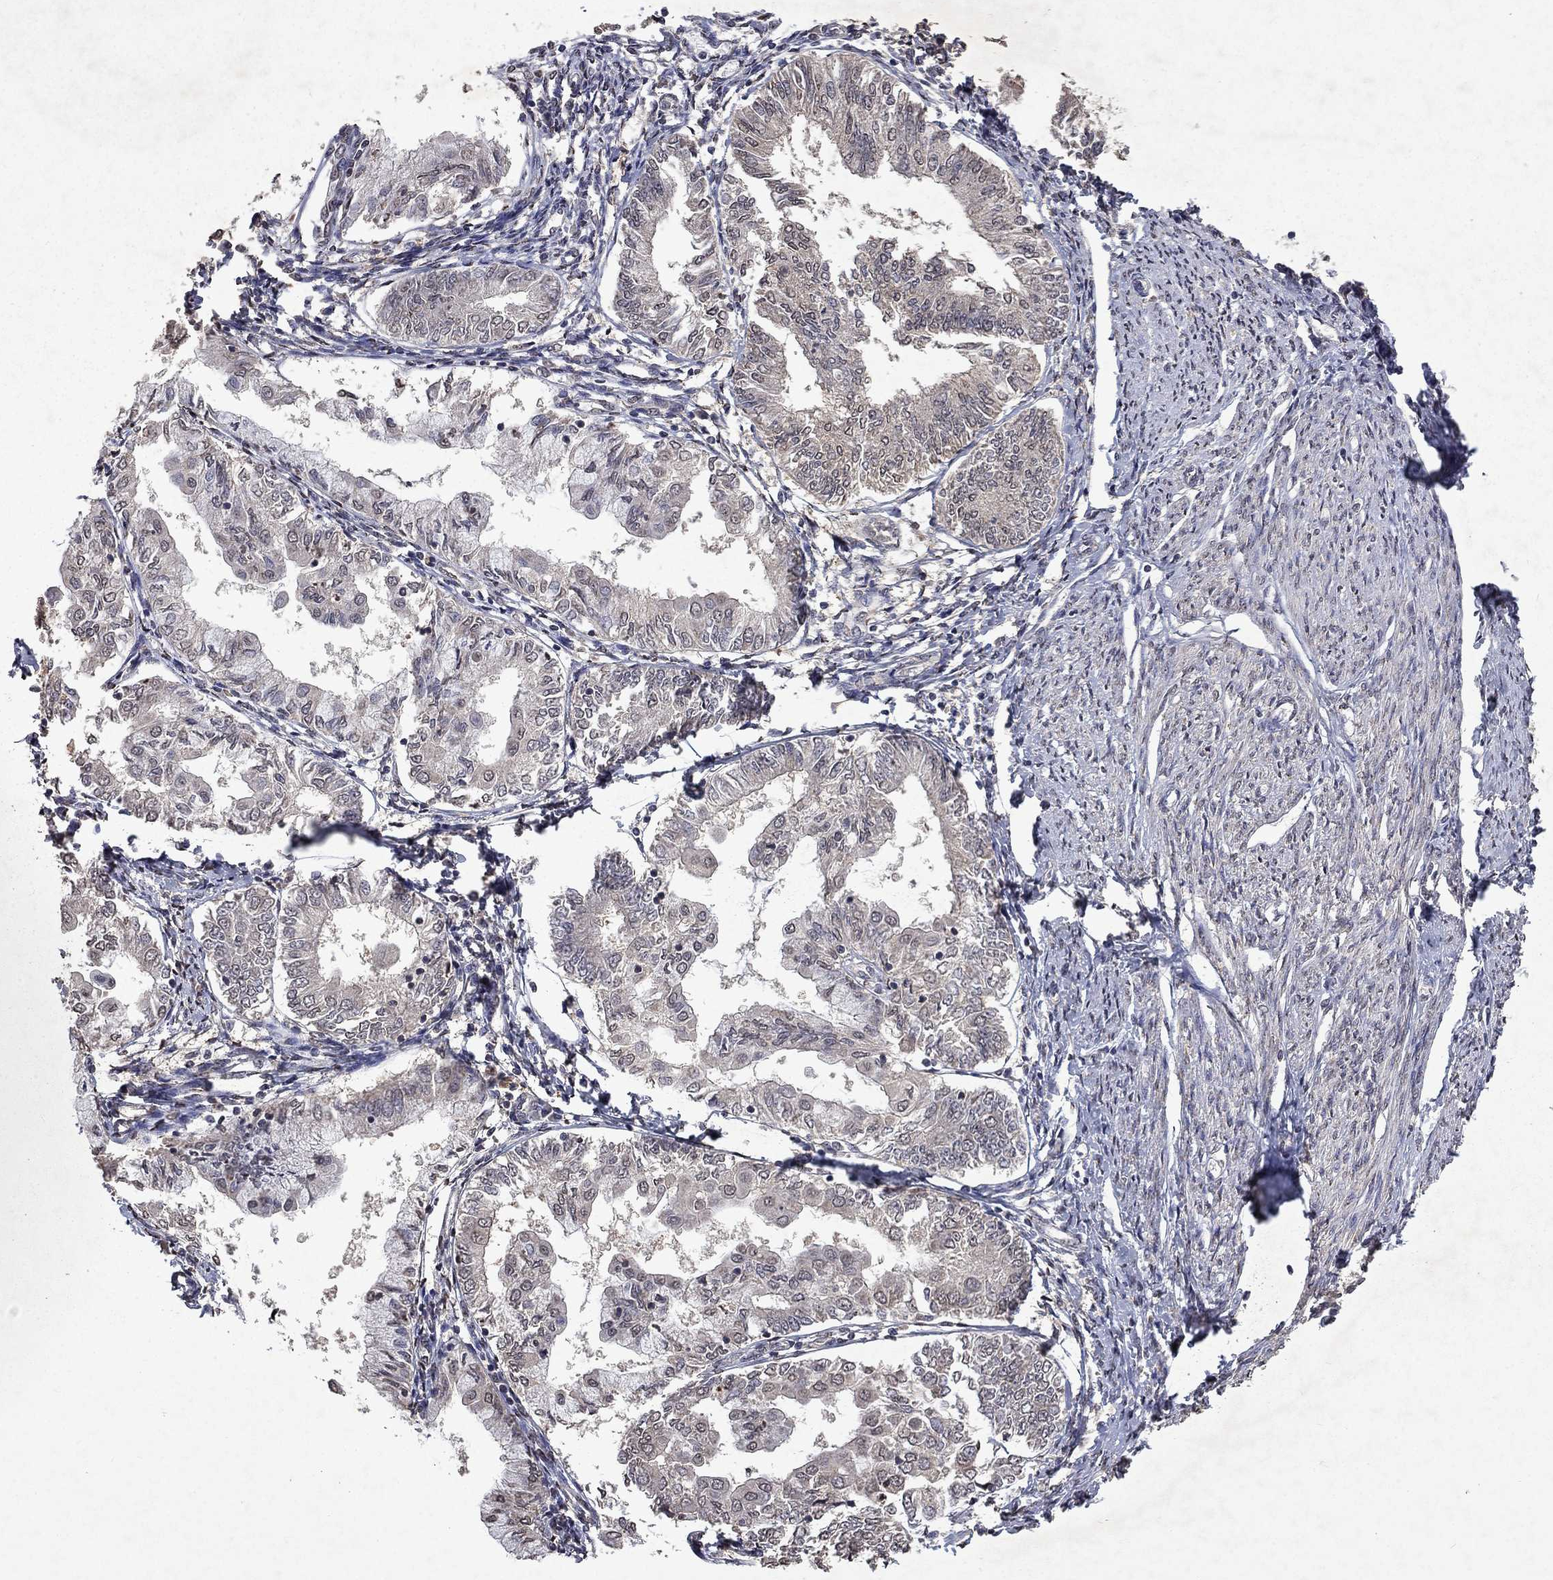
{"staining": {"intensity": "weak", "quantity": "<25%", "location": "cytoplasmic/membranous,nuclear"}, "tissue": "endometrial cancer", "cell_type": "Tumor cells", "image_type": "cancer", "snomed": [{"axis": "morphology", "description": "Adenocarcinoma, NOS"}, {"axis": "topography", "description": "Endometrium"}], "caption": "The photomicrograph reveals no staining of tumor cells in endometrial adenocarcinoma.", "gene": "TTC38", "patient": {"sex": "female", "age": 68}}